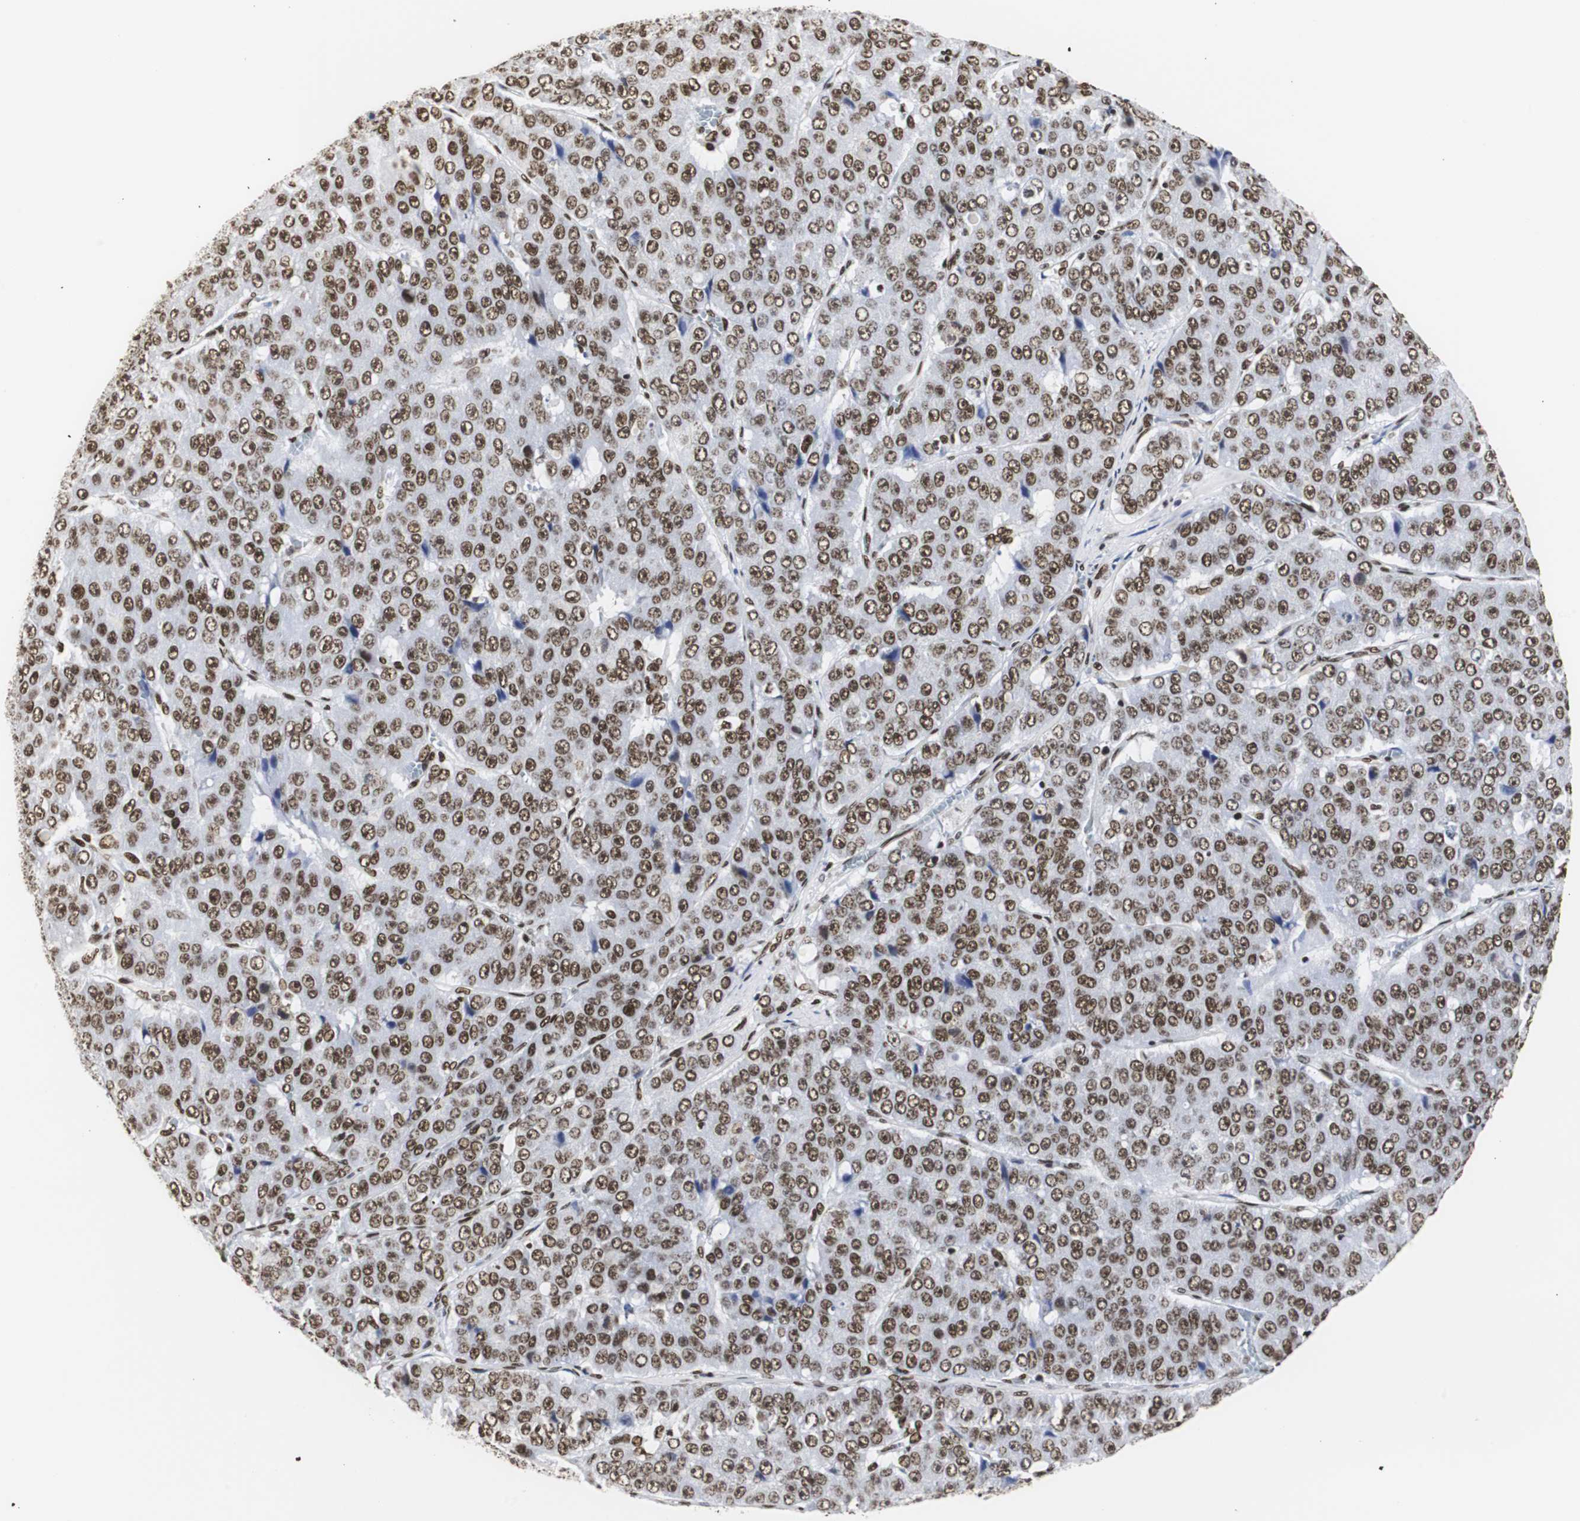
{"staining": {"intensity": "strong", "quantity": ">75%", "location": "nuclear"}, "tissue": "pancreatic cancer", "cell_type": "Tumor cells", "image_type": "cancer", "snomed": [{"axis": "morphology", "description": "Adenocarcinoma, NOS"}, {"axis": "topography", "description": "Pancreas"}], "caption": "Adenocarcinoma (pancreatic) stained with a brown dye reveals strong nuclear positive staining in approximately >75% of tumor cells.", "gene": "HNRNPH2", "patient": {"sex": "male", "age": 50}}